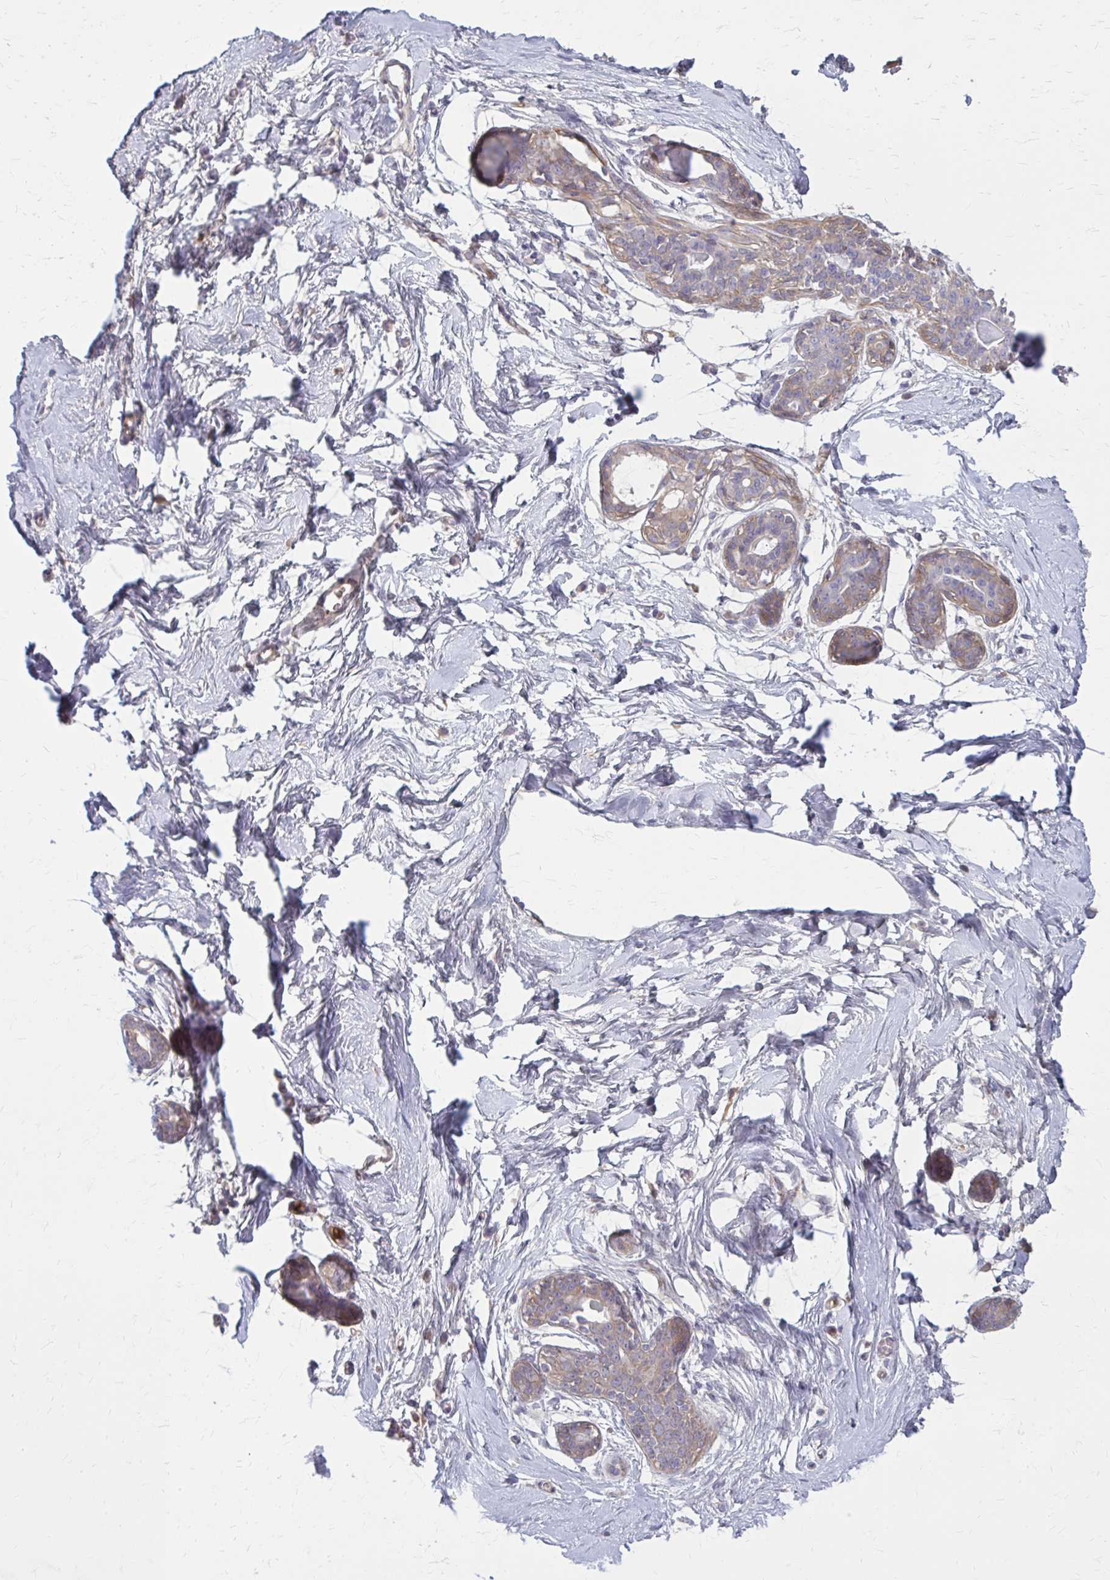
{"staining": {"intensity": "negative", "quantity": "none", "location": "none"}, "tissue": "breast", "cell_type": "Adipocytes", "image_type": "normal", "snomed": [{"axis": "morphology", "description": "Normal tissue, NOS"}, {"axis": "topography", "description": "Breast"}], "caption": "DAB (3,3'-diaminobenzidine) immunohistochemical staining of benign breast displays no significant staining in adipocytes. (Brightfield microscopy of DAB immunohistochemistry at high magnification).", "gene": "SERPIND1", "patient": {"sex": "female", "age": 45}}